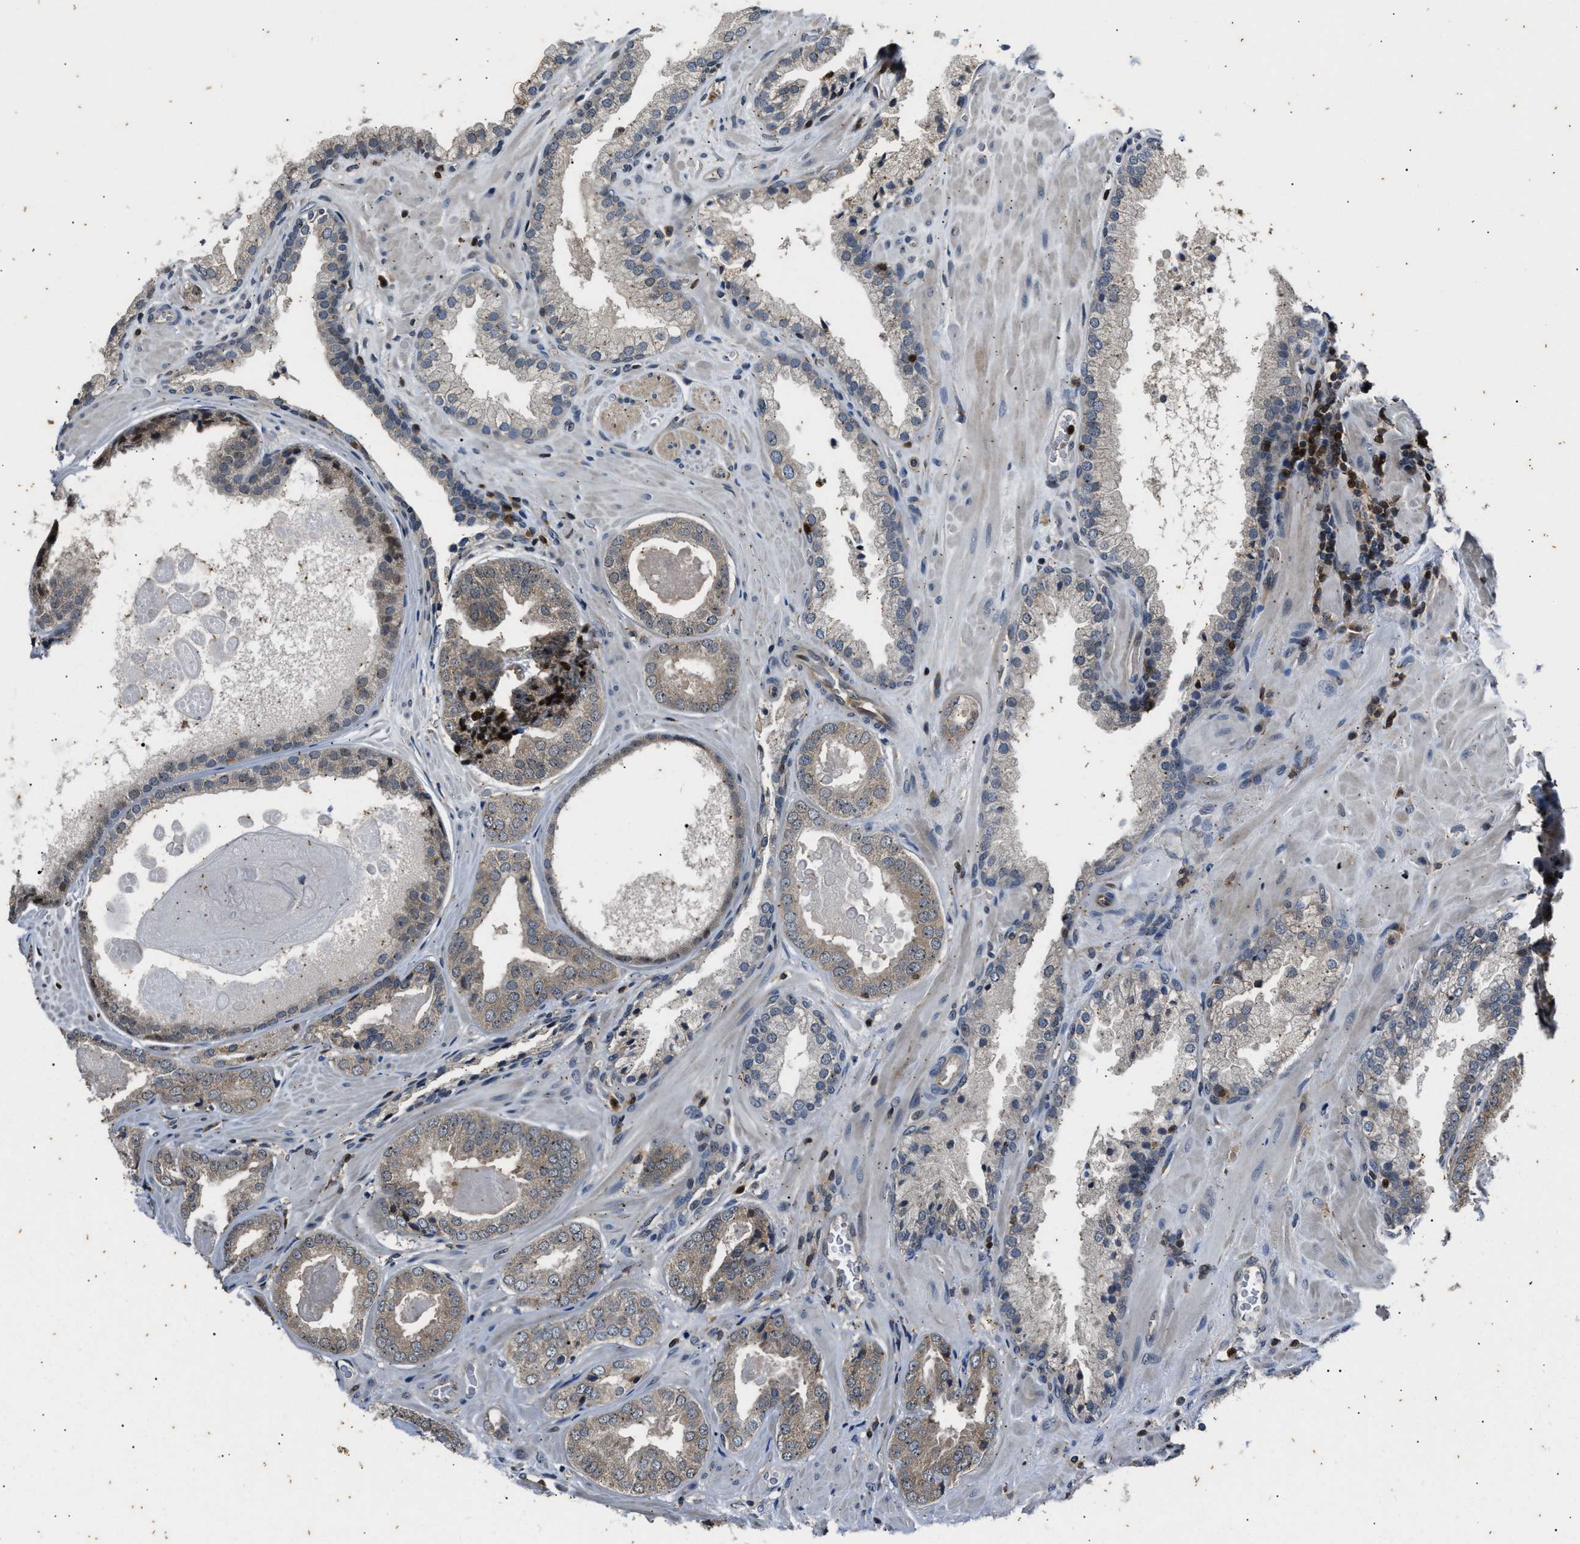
{"staining": {"intensity": "weak", "quantity": ">75%", "location": "cytoplasmic/membranous"}, "tissue": "prostate cancer", "cell_type": "Tumor cells", "image_type": "cancer", "snomed": [{"axis": "morphology", "description": "Adenocarcinoma, Low grade"}, {"axis": "topography", "description": "Prostate"}], "caption": "Prostate cancer (adenocarcinoma (low-grade)) tissue exhibits weak cytoplasmic/membranous staining in approximately >75% of tumor cells", "gene": "PTPN7", "patient": {"sex": "male", "age": 71}}